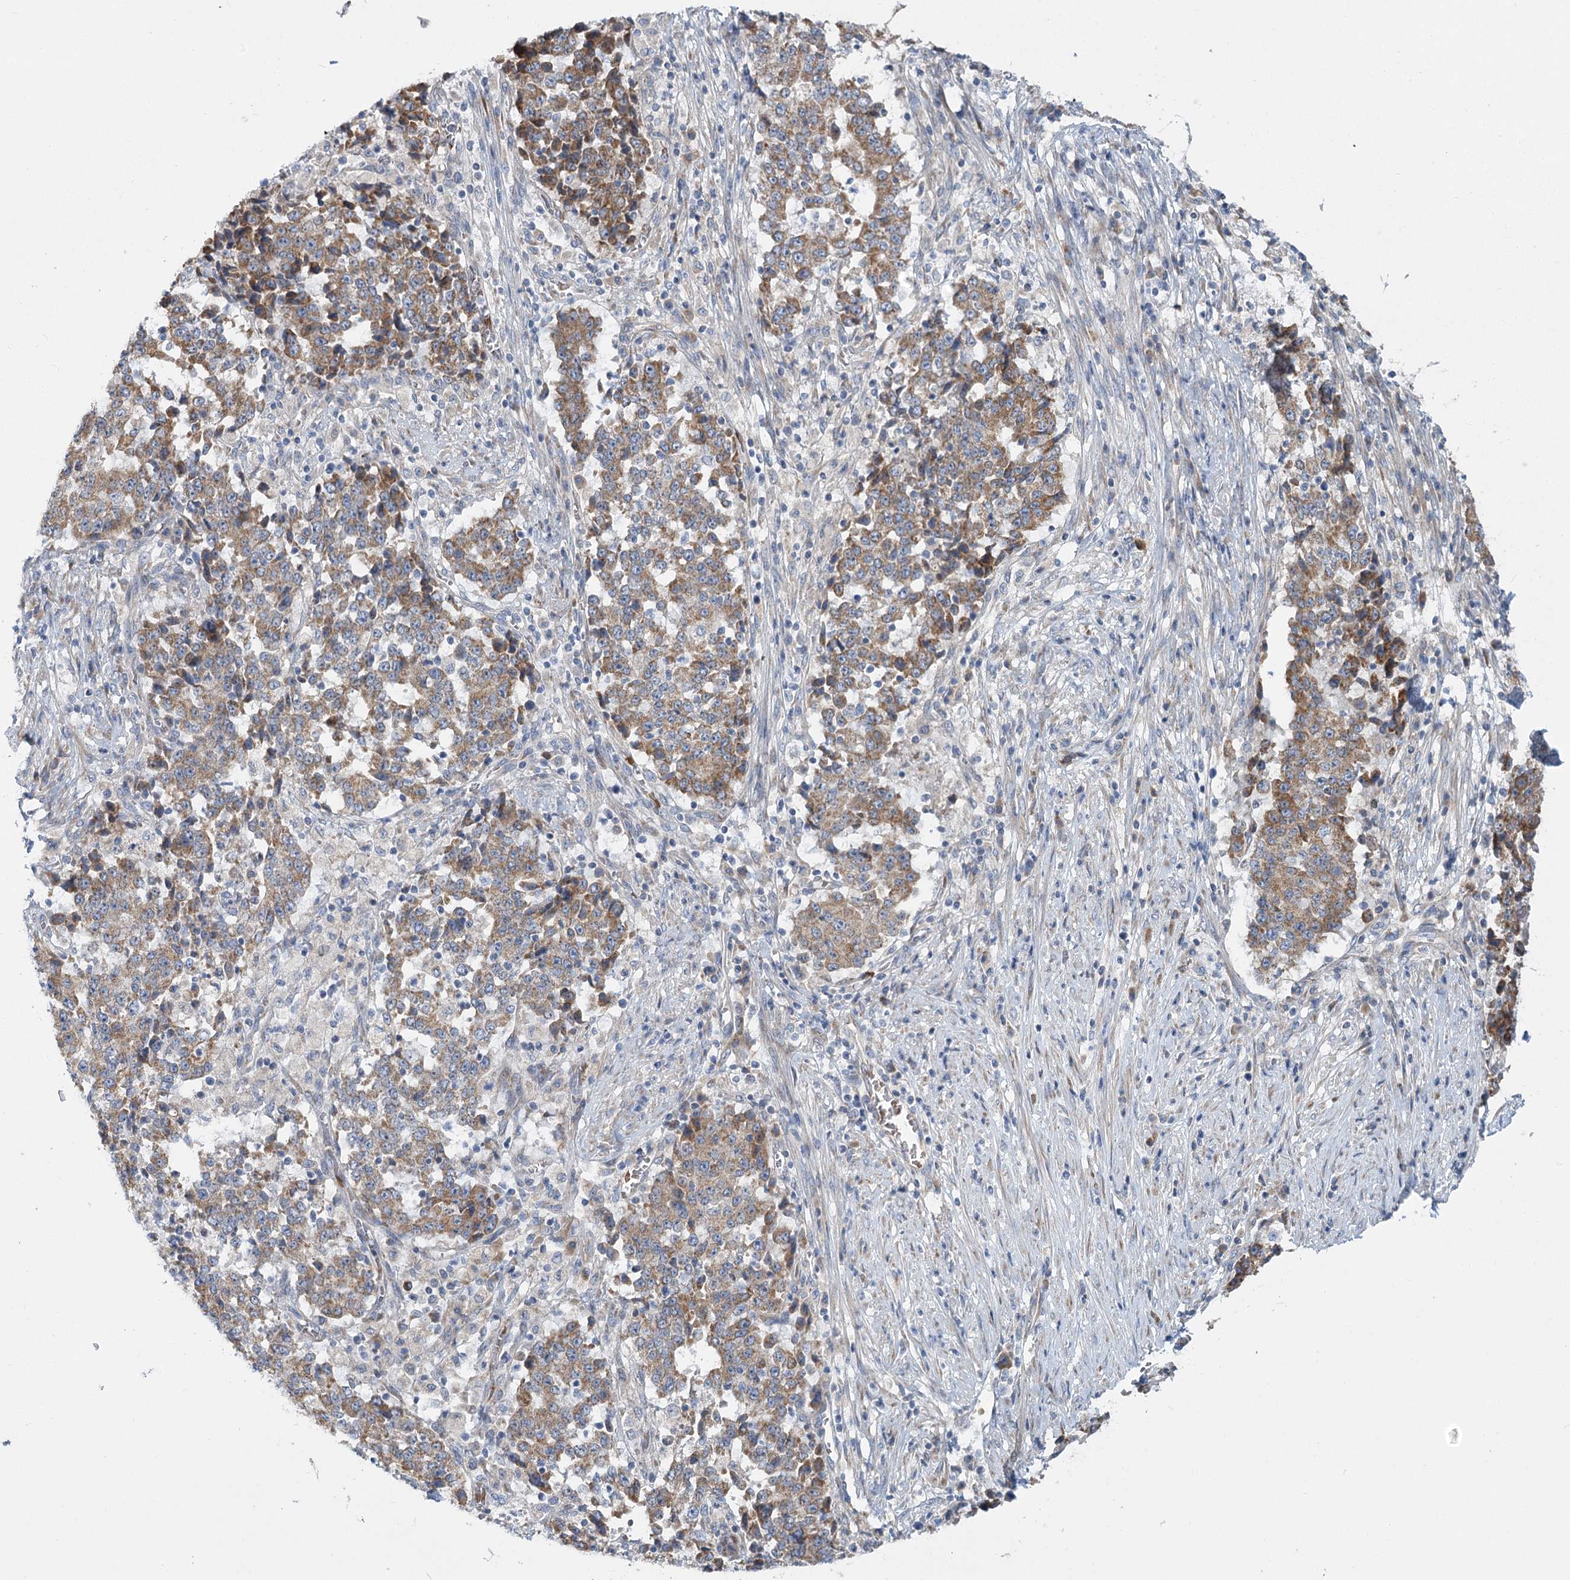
{"staining": {"intensity": "moderate", "quantity": ">75%", "location": "cytoplasmic/membranous"}, "tissue": "stomach cancer", "cell_type": "Tumor cells", "image_type": "cancer", "snomed": [{"axis": "morphology", "description": "Adenocarcinoma, NOS"}, {"axis": "topography", "description": "Stomach"}], "caption": "A photomicrograph of human stomach cancer (adenocarcinoma) stained for a protein displays moderate cytoplasmic/membranous brown staining in tumor cells.", "gene": "CIB4", "patient": {"sex": "male", "age": 59}}